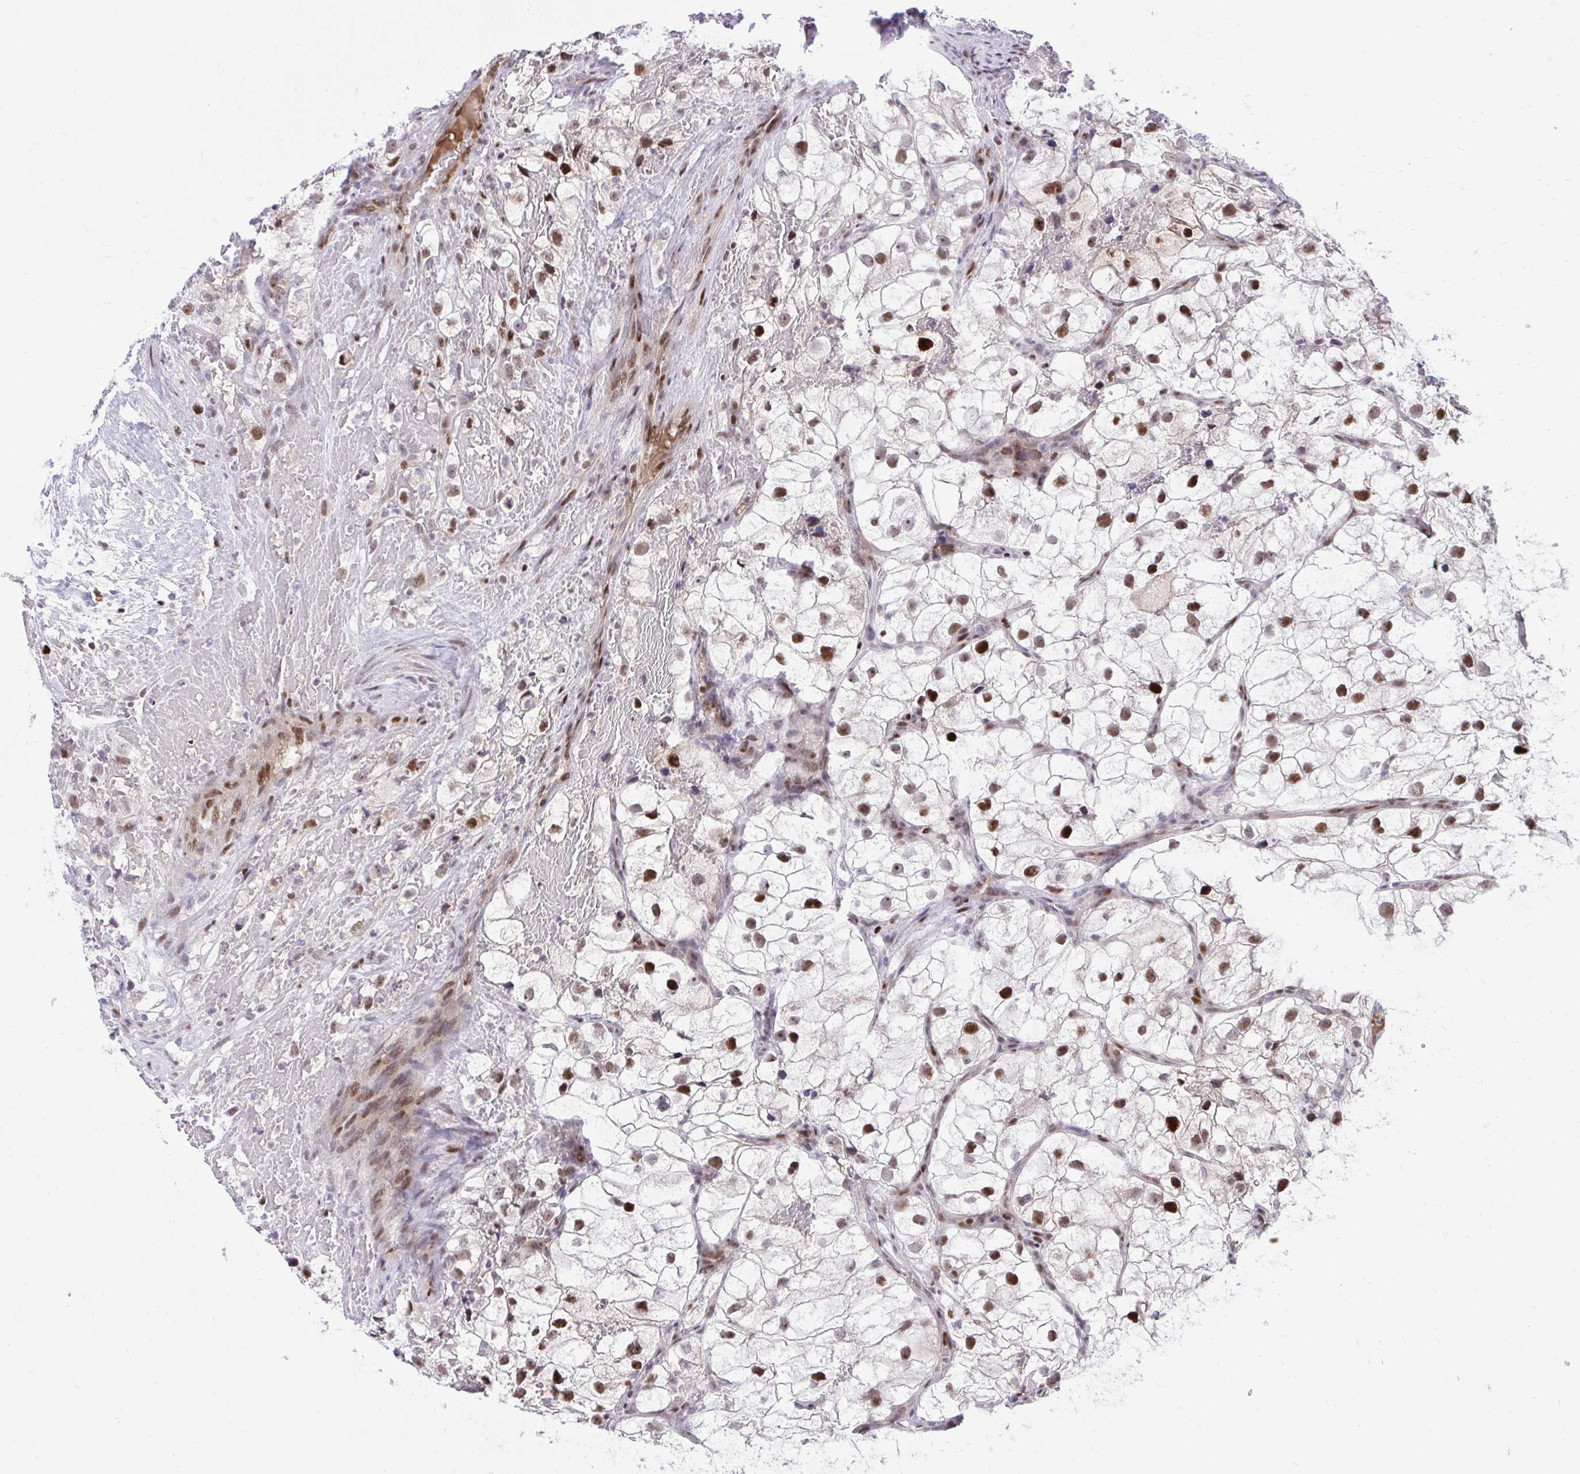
{"staining": {"intensity": "strong", "quantity": ">75%", "location": "nuclear"}, "tissue": "renal cancer", "cell_type": "Tumor cells", "image_type": "cancer", "snomed": [{"axis": "morphology", "description": "Adenocarcinoma, NOS"}, {"axis": "topography", "description": "Kidney"}], "caption": "Immunohistochemical staining of human renal adenocarcinoma demonstrates high levels of strong nuclear protein positivity in about >75% of tumor cells.", "gene": "C14orf39", "patient": {"sex": "male", "age": 59}}